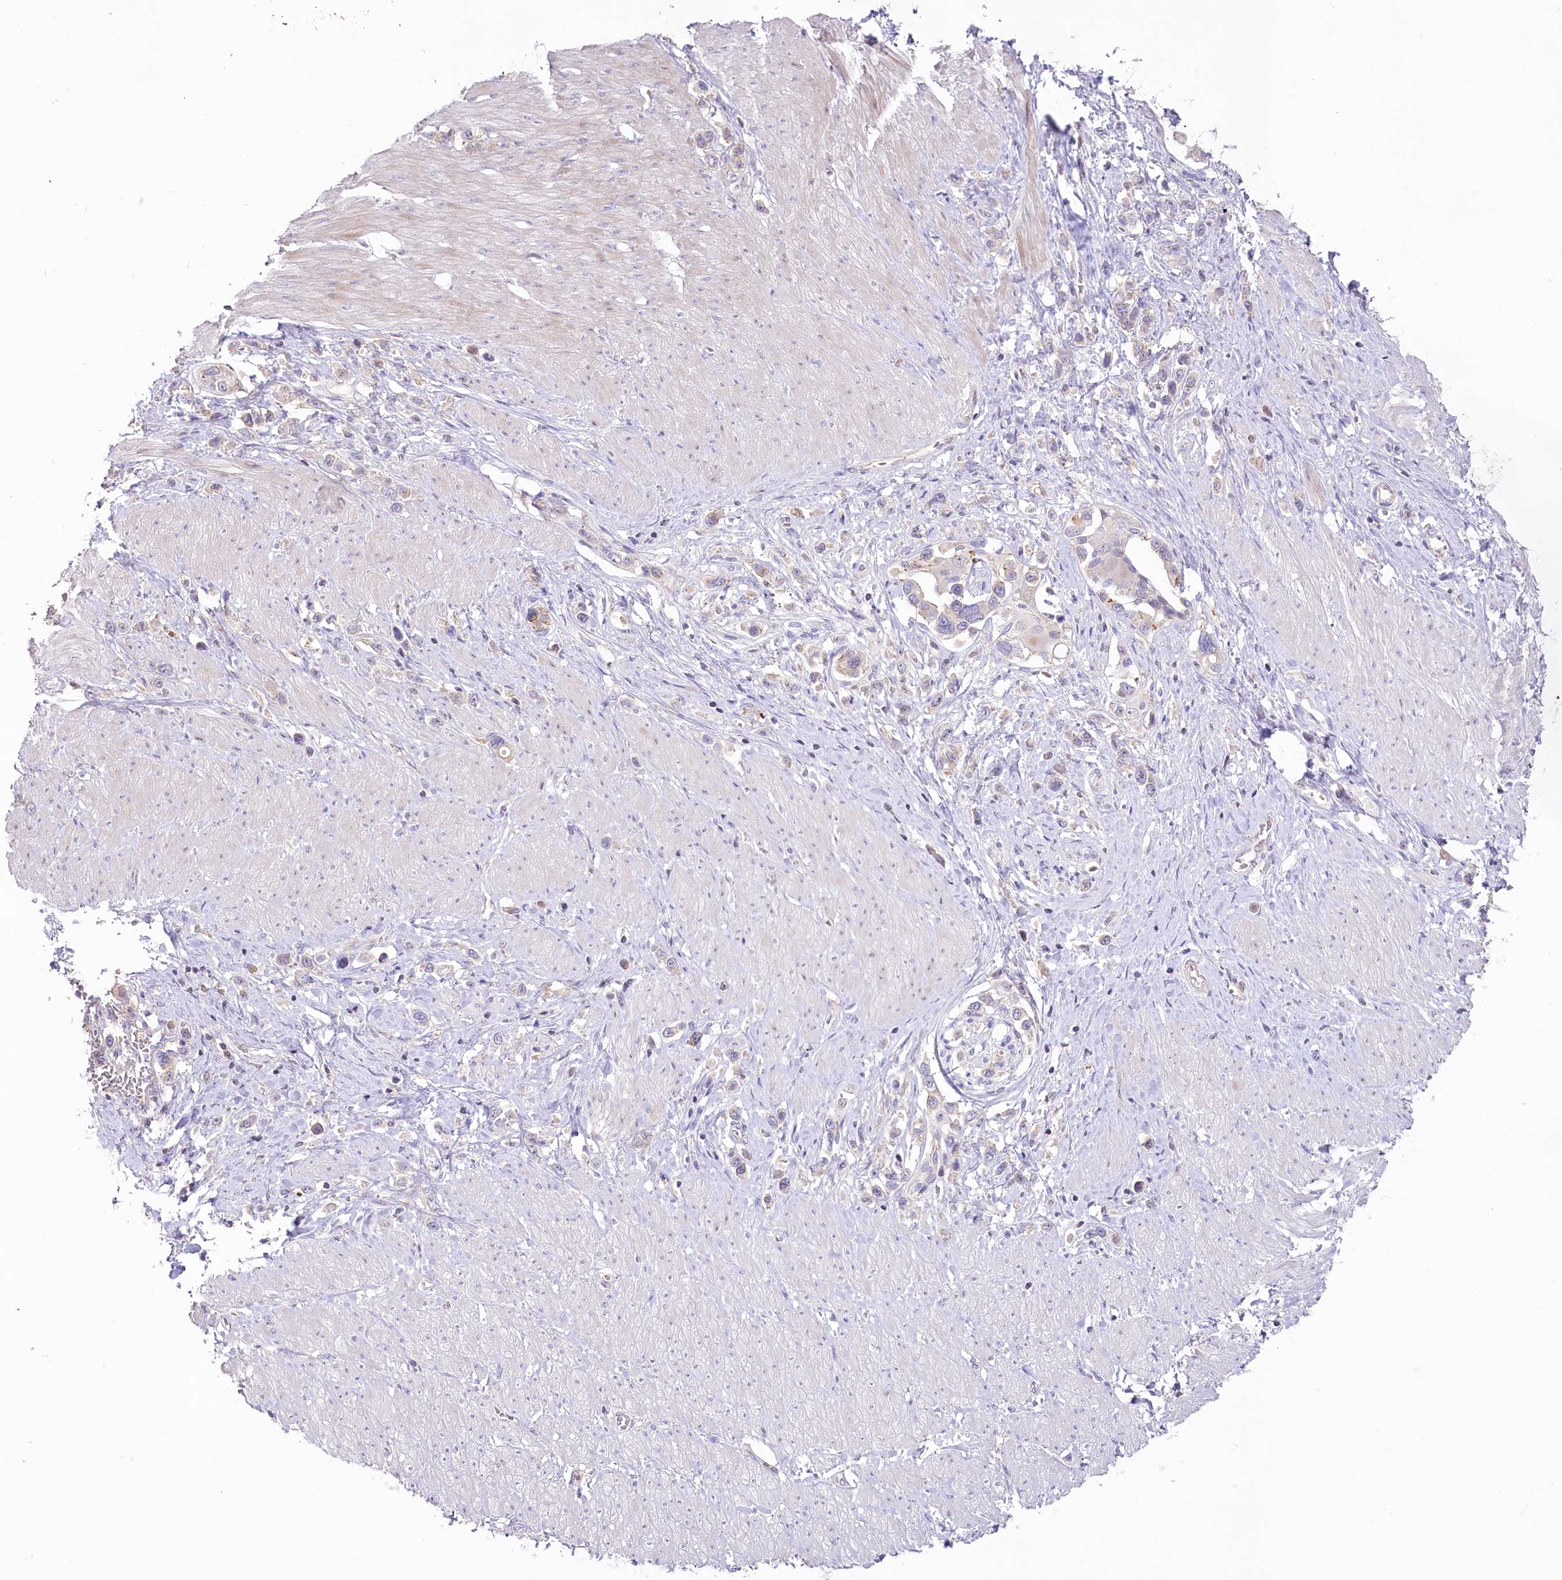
{"staining": {"intensity": "negative", "quantity": "none", "location": "none"}, "tissue": "stomach cancer", "cell_type": "Tumor cells", "image_type": "cancer", "snomed": [{"axis": "morphology", "description": "Normal tissue, NOS"}, {"axis": "morphology", "description": "Adenocarcinoma, NOS"}, {"axis": "topography", "description": "Stomach, upper"}, {"axis": "topography", "description": "Stomach"}], "caption": "A high-resolution photomicrograph shows immunohistochemistry staining of stomach adenocarcinoma, which reveals no significant expression in tumor cells. (DAB (3,3'-diaminobenzidine) immunohistochemistry, high magnification).", "gene": "SLC6A11", "patient": {"sex": "female", "age": 65}}